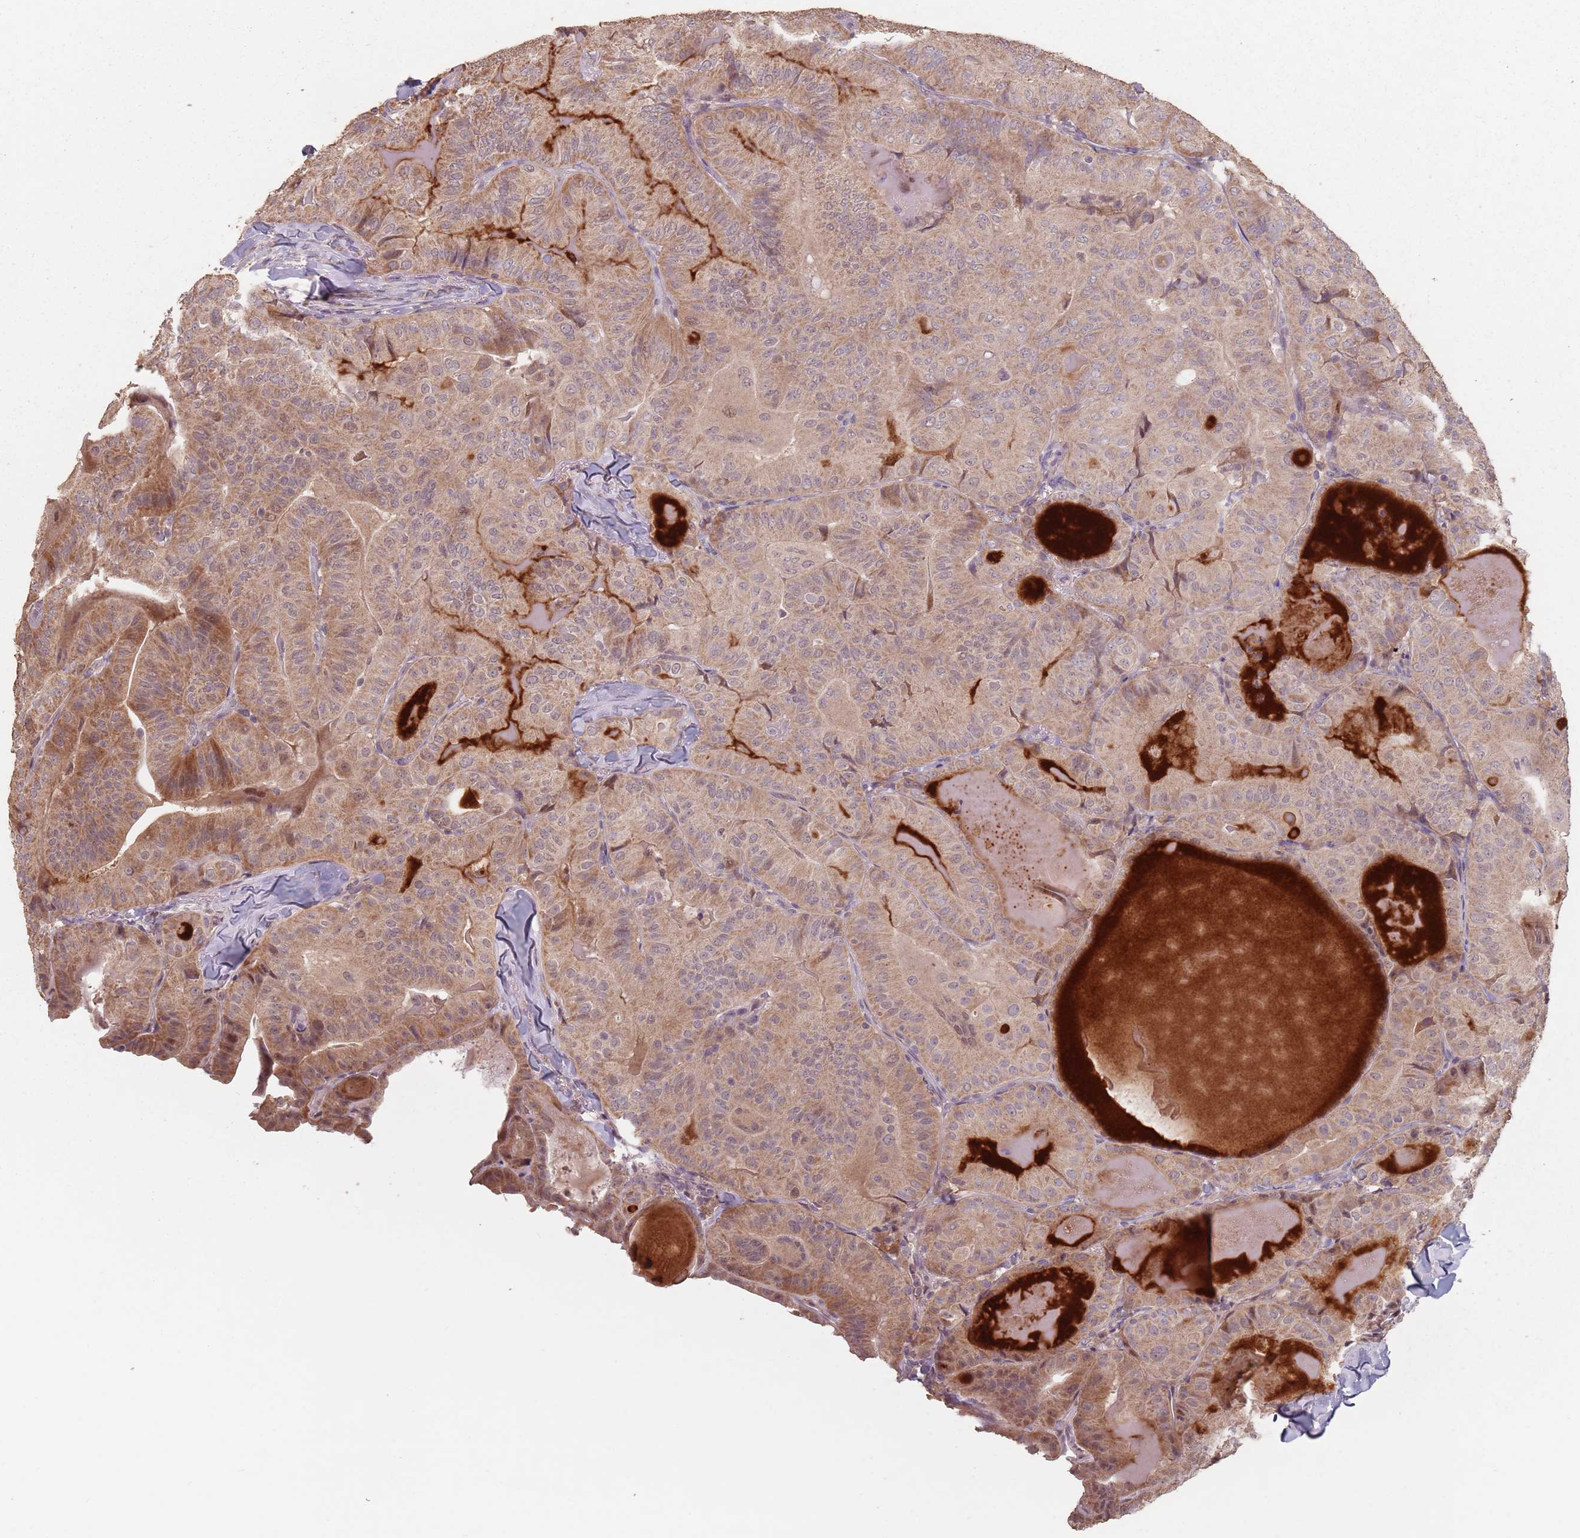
{"staining": {"intensity": "moderate", "quantity": ">75%", "location": "cytoplasmic/membranous"}, "tissue": "thyroid cancer", "cell_type": "Tumor cells", "image_type": "cancer", "snomed": [{"axis": "morphology", "description": "Papillary adenocarcinoma, NOS"}, {"axis": "topography", "description": "Thyroid gland"}], "caption": "This is a histology image of IHC staining of thyroid cancer, which shows moderate expression in the cytoplasmic/membranous of tumor cells.", "gene": "VPS52", "patient": {"sex": "female", "age": 68}}